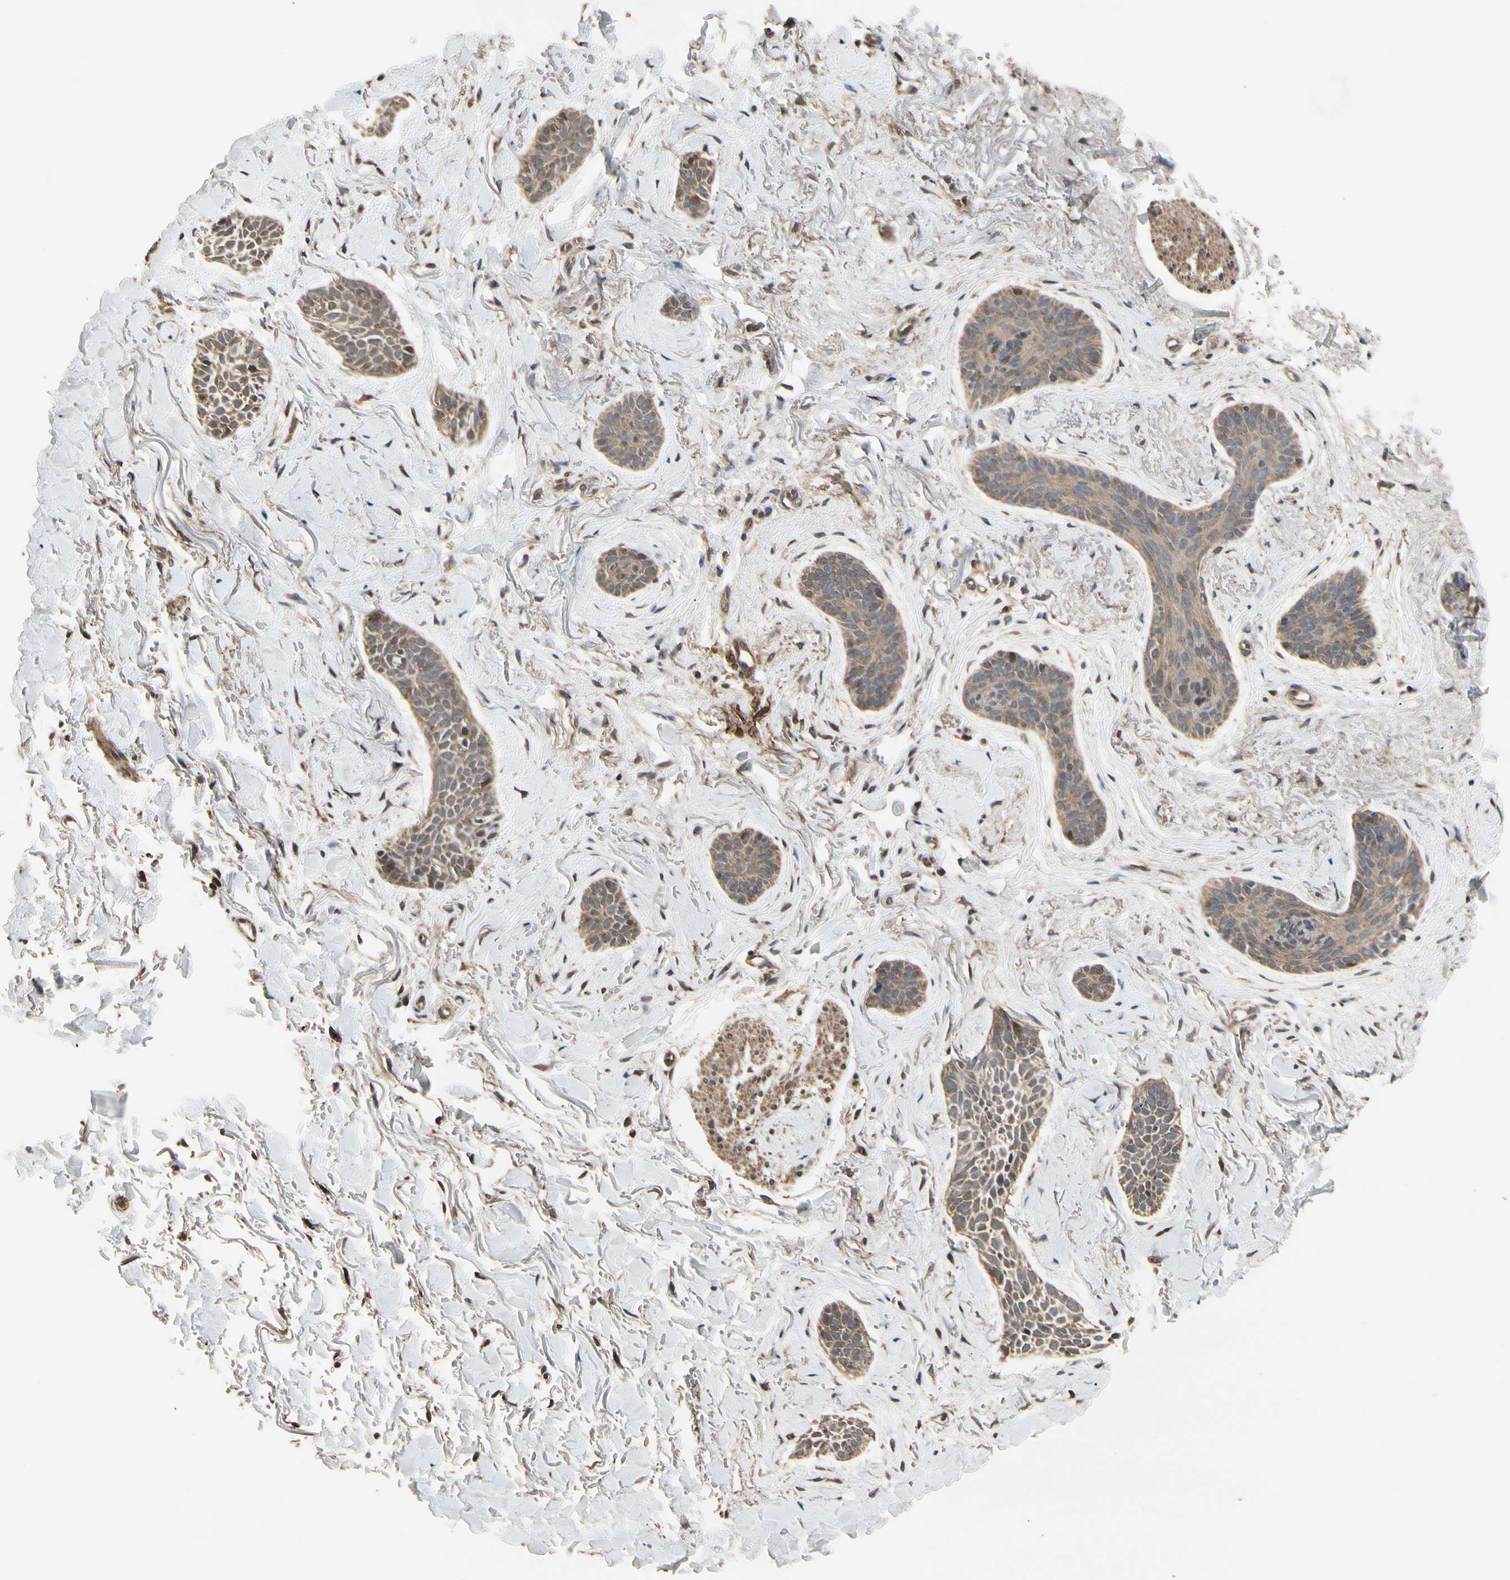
{"staining": {"intensity": "weak", "quantity": "25%-75%", "location": "cytoplasmic/membranous"}, "tissue": "skin cancer", "cell_type": "Tumor cells", "image_type": "cancer", "snomed": [{"axis": "morphology", "description": "Basal cell carcinoma"}, {"axis": "topography", "description": "Skin"}], "caption": "Skin basal cell carcinoma stained with DAB immunohistochemistry exhibits low levels of weak cytoplasmic/membranous positivity in about 25%-75% of tumor cells.", "gene": "CSF1R", "patient": {"sex": "female", "age": 84}}